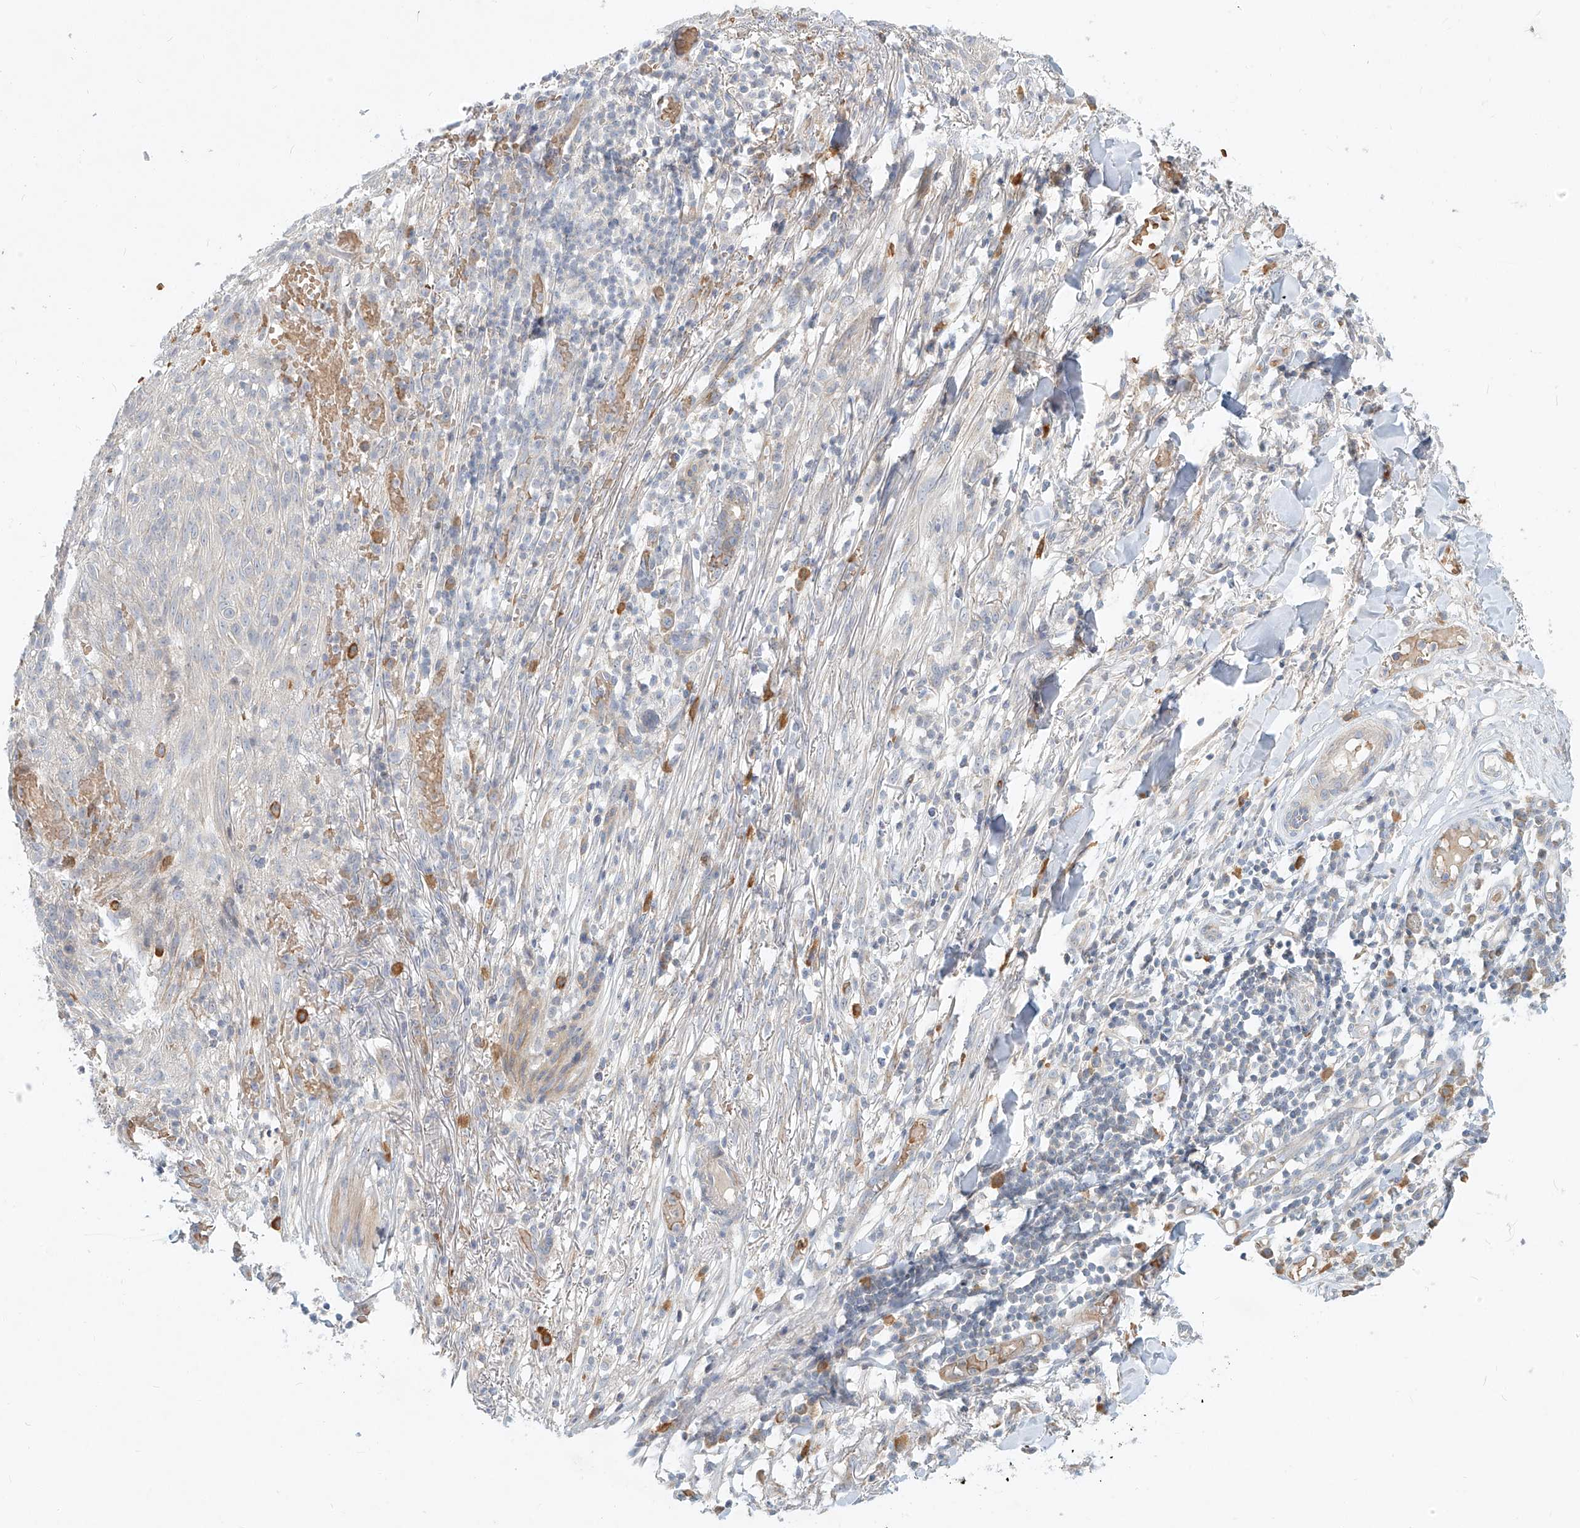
{"staining": {"intensity": "negative", "quantity": "none", "location": "none"}, "tissue": "skin cancer", "cell_type": "Tumor cells", "image_type": "cancer", "snomed": [{"axis": "morphology", "description": "Normal tissue, NOS"}, {"axis": "morphology", "description": "Basal cell carcinoma"}, {"axis": "topography", "description": "Skin"}], "caption": "High magnification brightfield microscopy of basal cell carcinoma (skin) stained with DAB (3,3'-diaminobenzidine) (brown) and counterstained with hematoxylin (blue): tumor cells show no significant expression.", "gene": "SYTL3", "patient": {"sex": "male", "age": 64}}